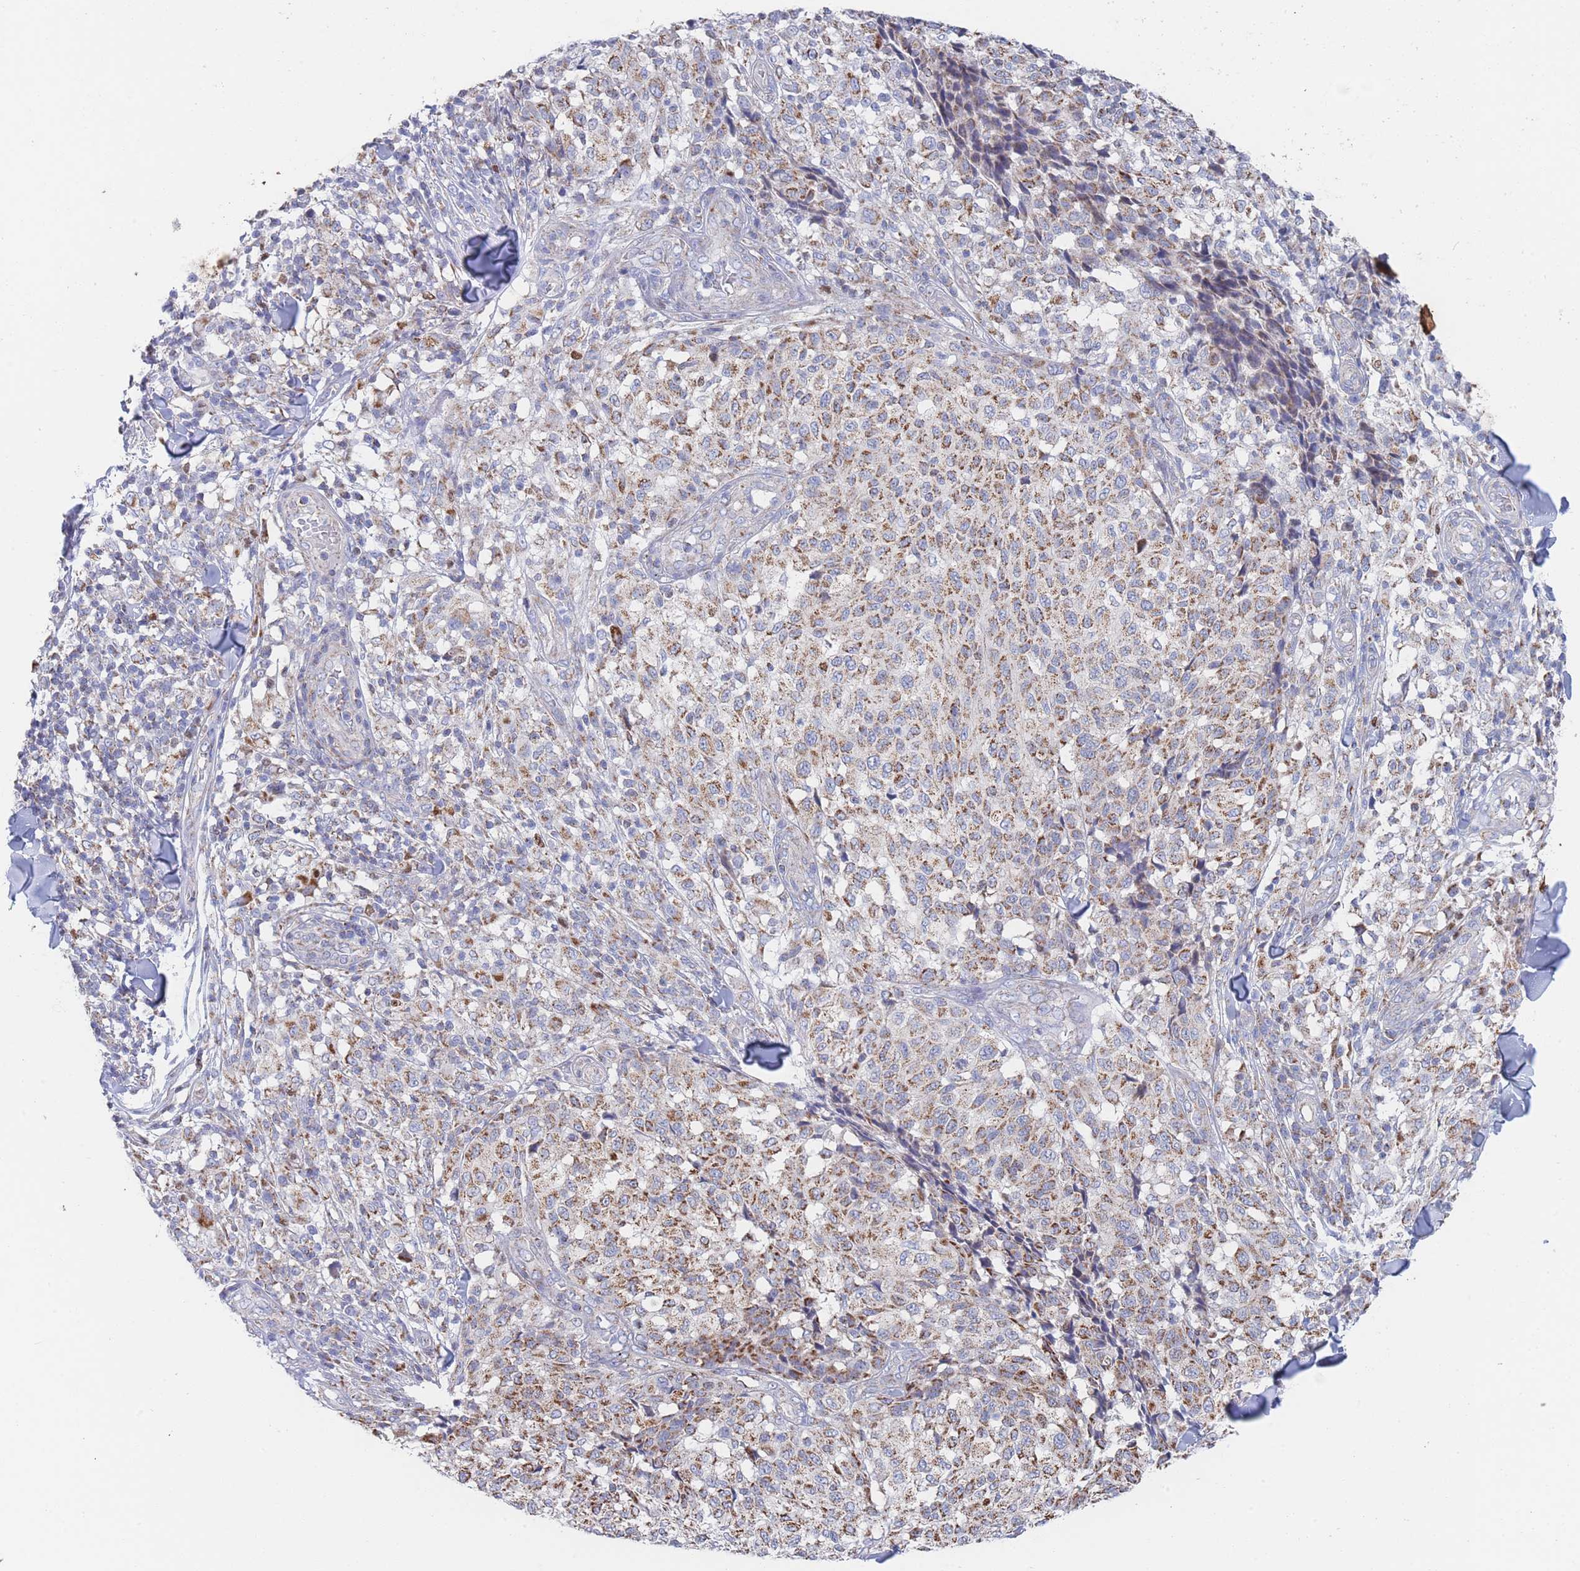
{"staining": {"intensity": "moderate", "quantity": "25%-75%", "location": "cytoplasmic/membranous"}, "tissue": "melanoma", "cell_type": "Tumor cells", "image_type": "cancer", "snomed": [{"axis": "morphology", "description": "Malignant melanoma, NOS"}, {"axis": "topography", "description": "Skin"}], "caption": "An image of human melanoma stained for a protein displays moderate cytoplasmic/membranous brown staining in tumor cells.", "gene": "IKZF4", "patient": {"sex": "male", "age": 66}}